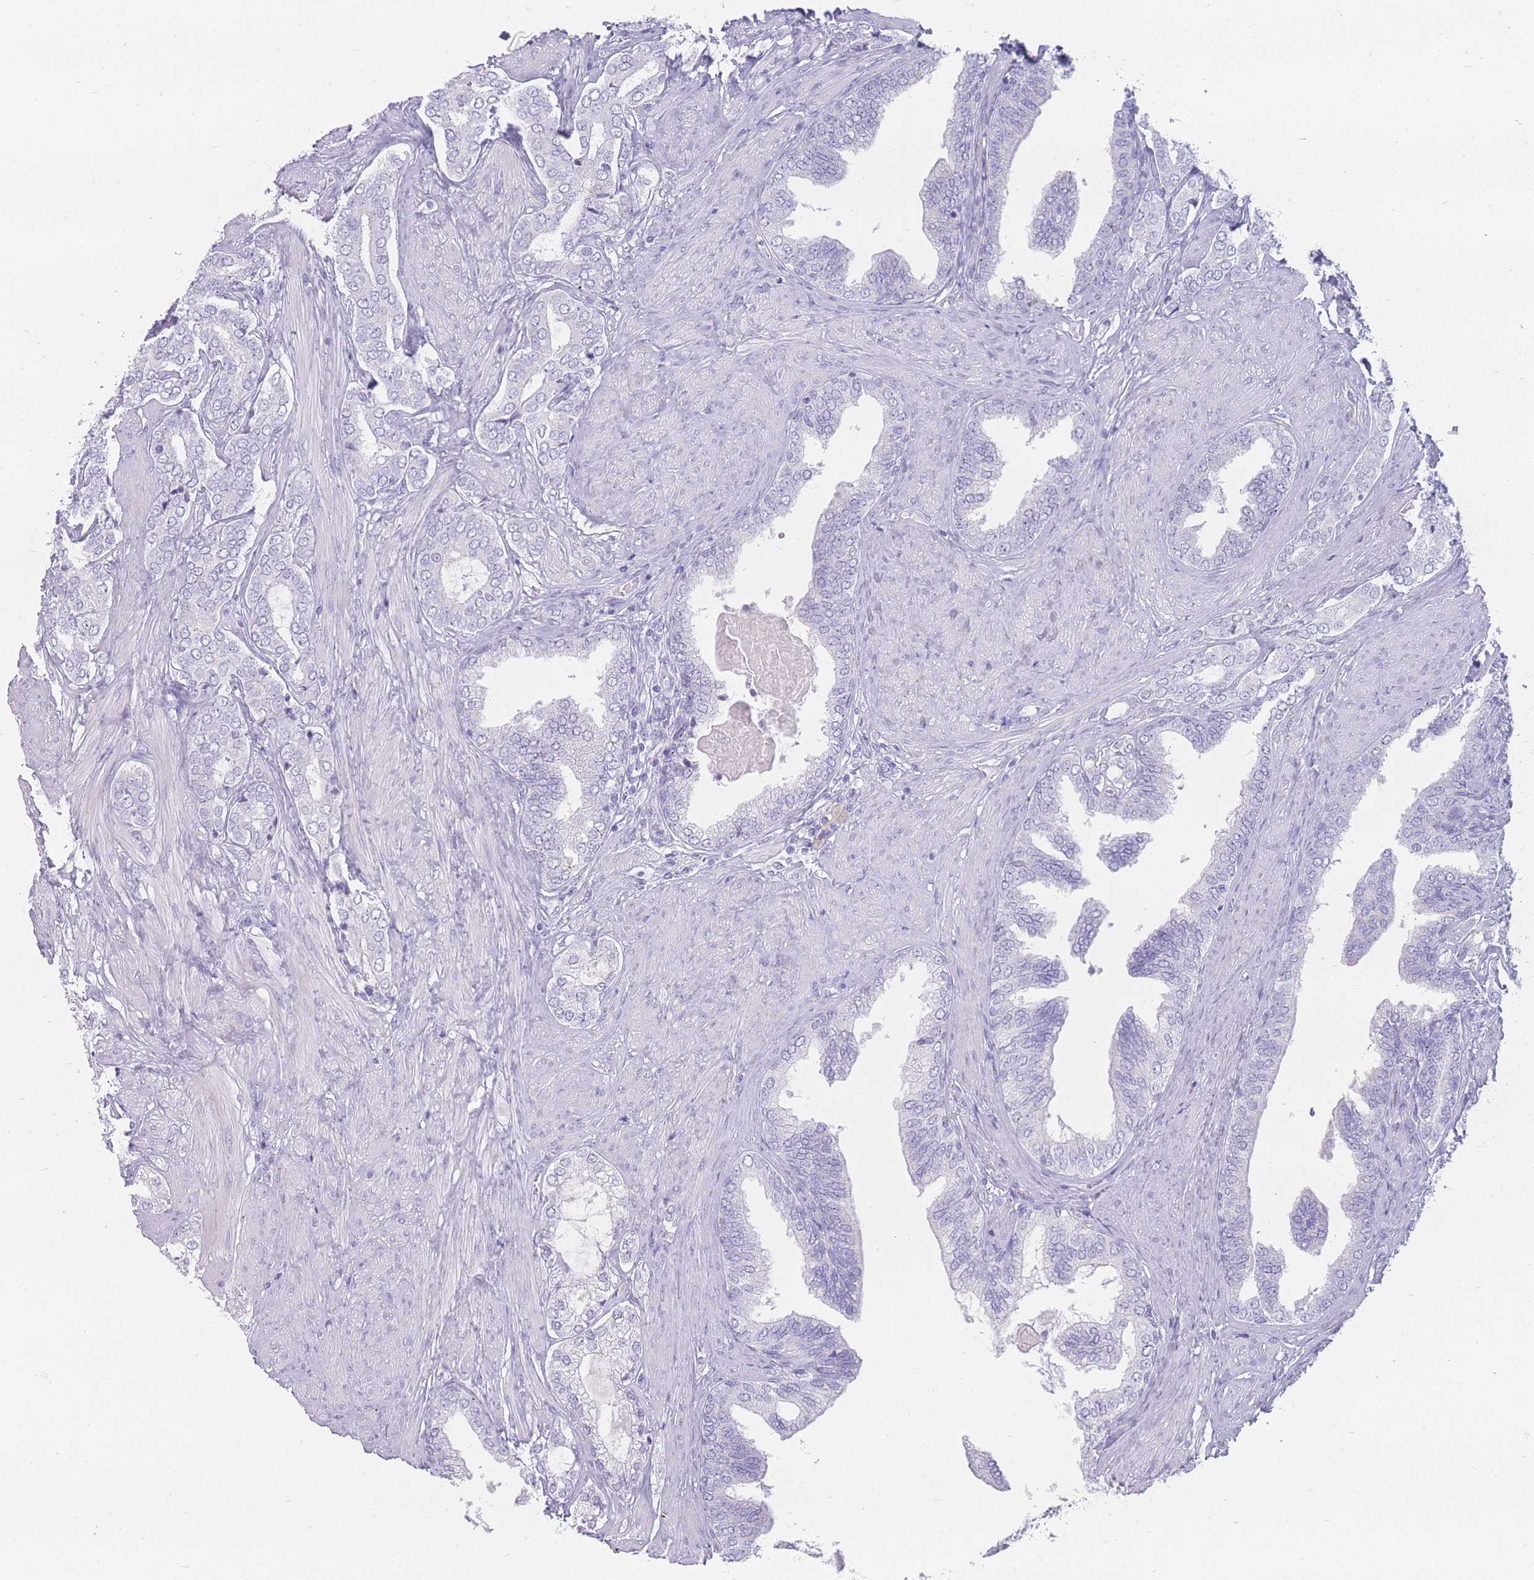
{"staining": {"intensity": "negative", "quantity": "none", "location": "none"}, "tissue": "prostate cancer", "cell_type": "Tumor cells", "image_type": "cancer", "snomed": [{"axis": "morphology", "description": "Adenocarcinoma, High grade"}, {"axis": "topography", "description": "Prostate"}], "caption": "Tumor cells are negative for protein expression in human prostate adenocarcinoma (high-grade).", "gene": "UPK1A", "patient": {"sex": "male", "age": 71}}